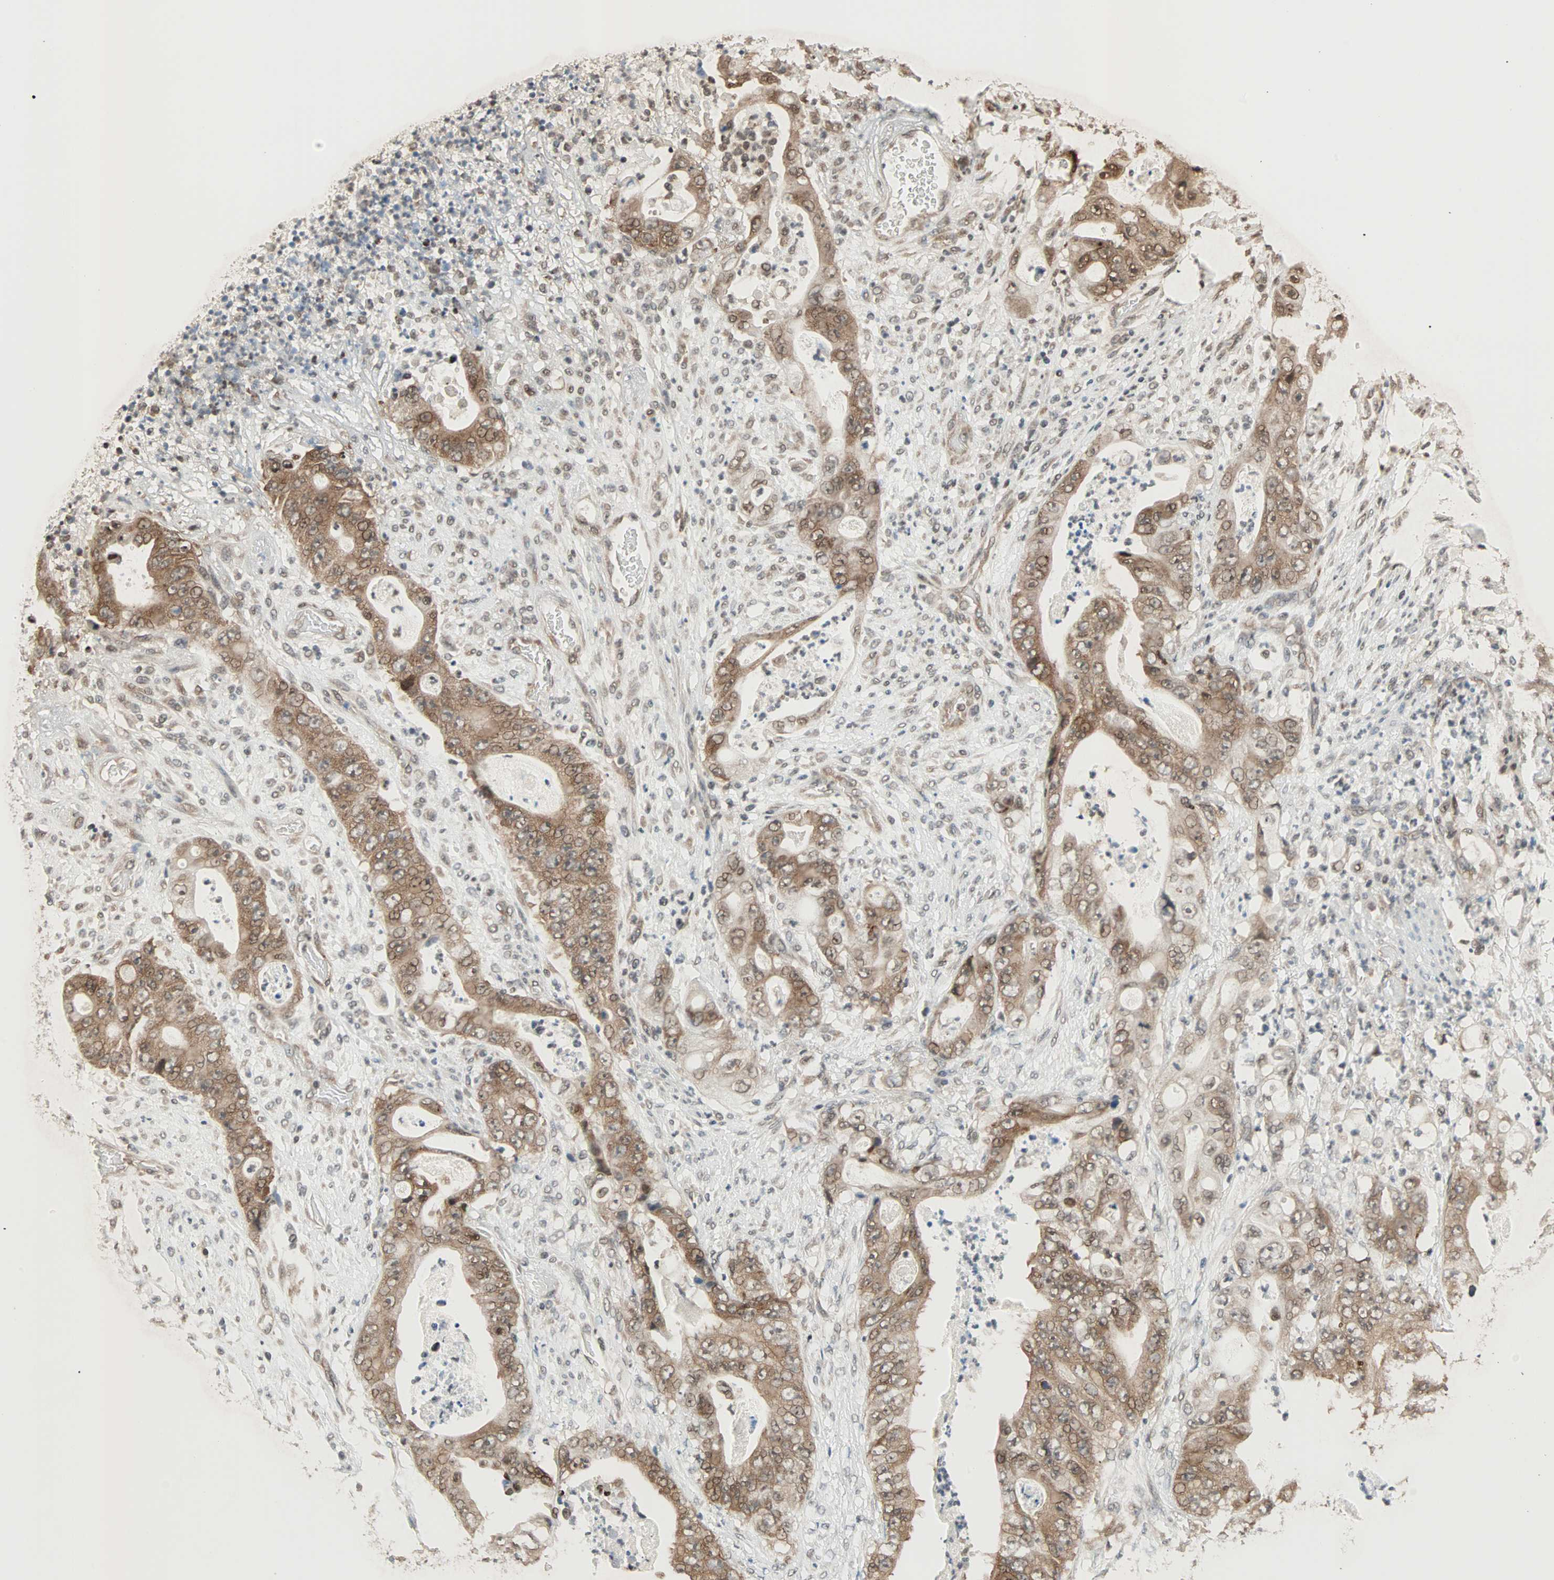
{"staining": {"intensity": "moderate", "quantity": ">75%", "location": "cytoplasmic/membranous,nuclear"}, "tissue": "stomach cancer", "cell_type": "Tumor cells", "image_type": "cancer", "snomed": [{"axis": "morphology", "description": "Adenocarcinoma, NOS"}, {"axis": "topography", "description": "Stomach"}], "caption": "A micrograph of human adenocarcinoma (stomach) stained for a protein reveals moderate cytoplasmic/membranous and nuclear brown staining in tumor cells. Ihc stains the protein in brown and the nuclei are stained blue.", "gene": "DAZAP1", "patient": {"sex": "female", "age": 73}}